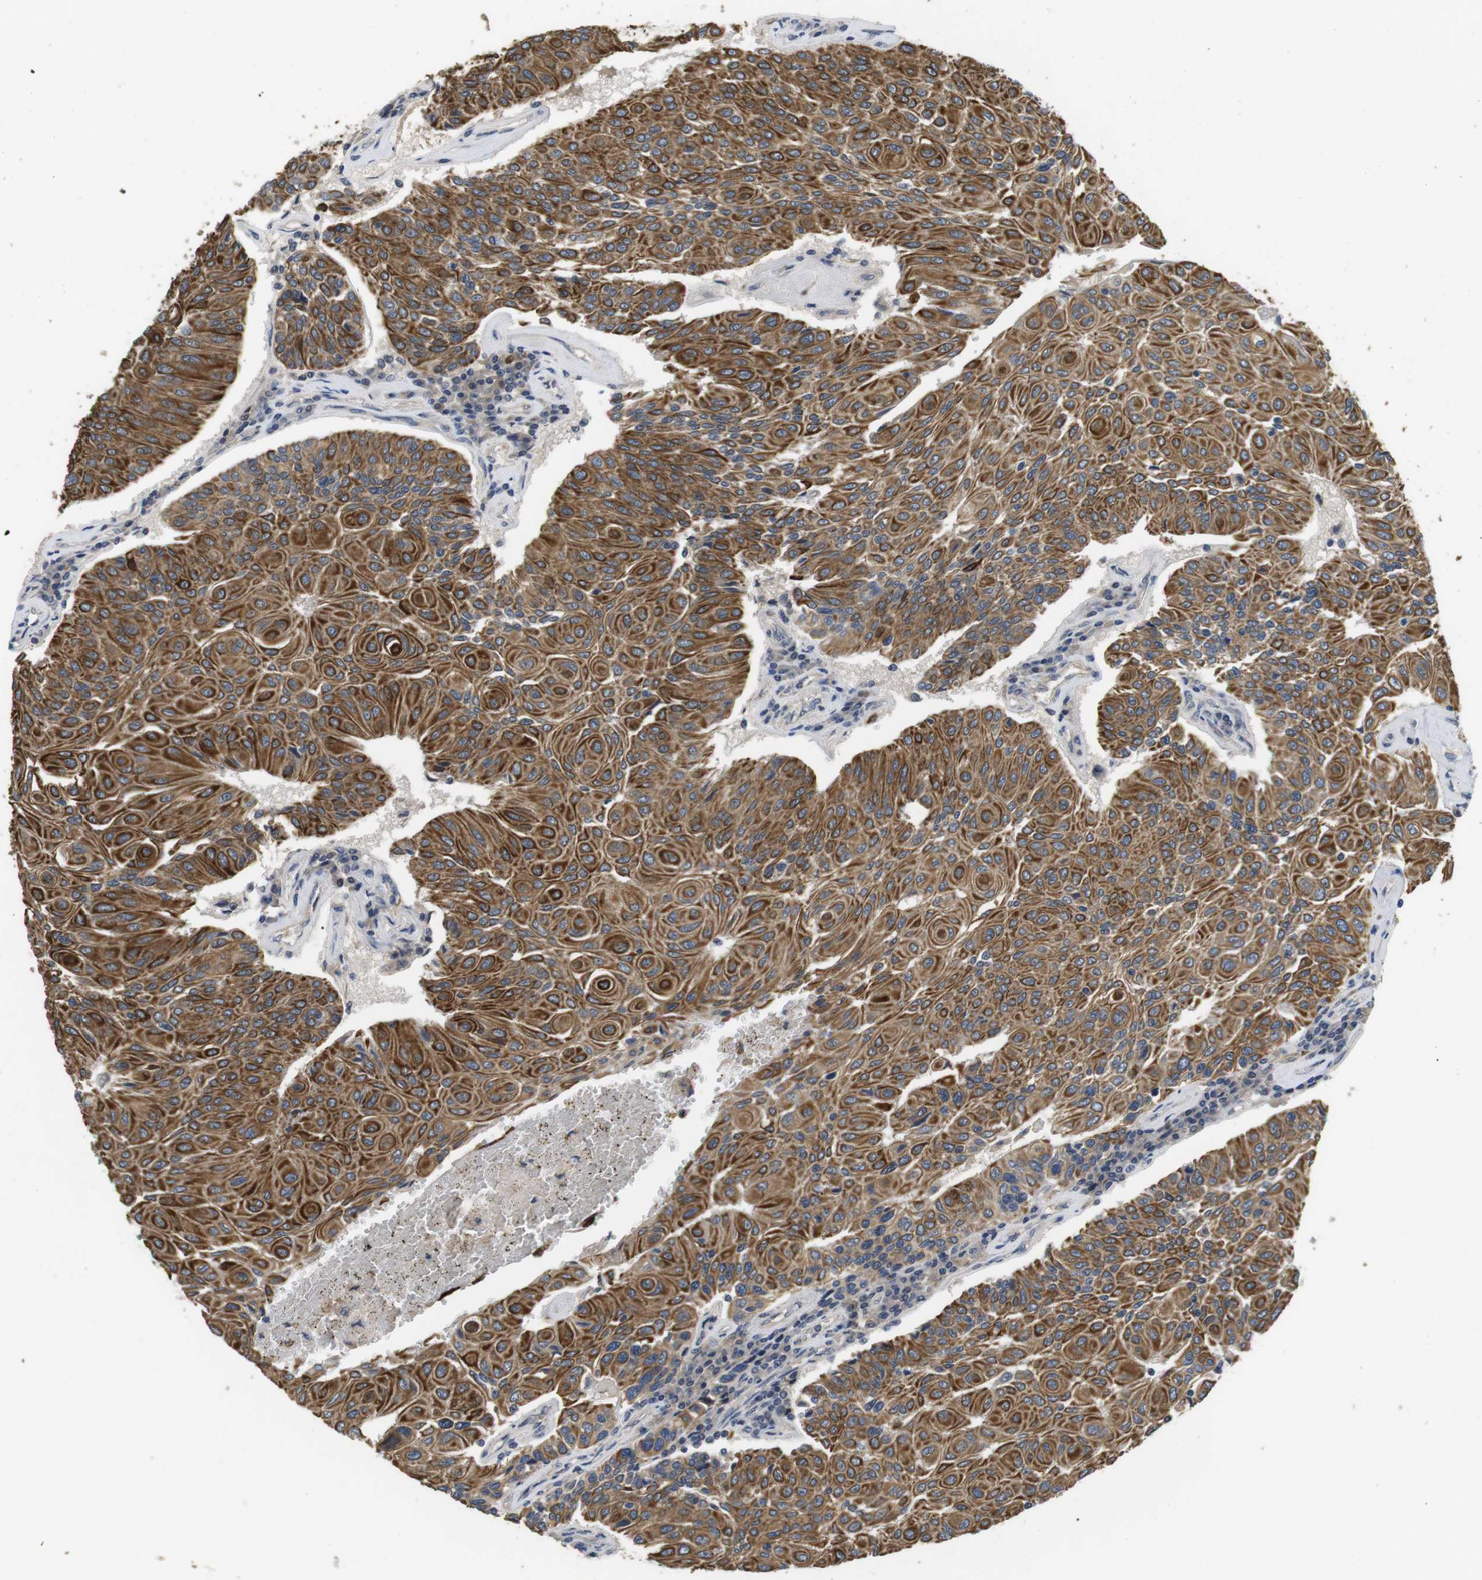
{"staining": {"intensity": "moderate", "quantity": ">75%", "location": "cytoplasmic/membranous"}, "tissue": "urothelial cancer", "cell_type": "Tumor cells", "image_type": "cancer", "snomed": [{"axis": "morphology", "description": "Urothelial carcinoma, High grade"}, {"axis": "topography", "description": "Urinary bladder"}], "caption": "About >75% of tumor cells in urothelial cancer reveal moderate cytoplasmic/membranous protein expression as visualized by brown immunohistochemical staining.", "gene": "ADGRL3", "patient": {"sex": "male", "age": 66}}